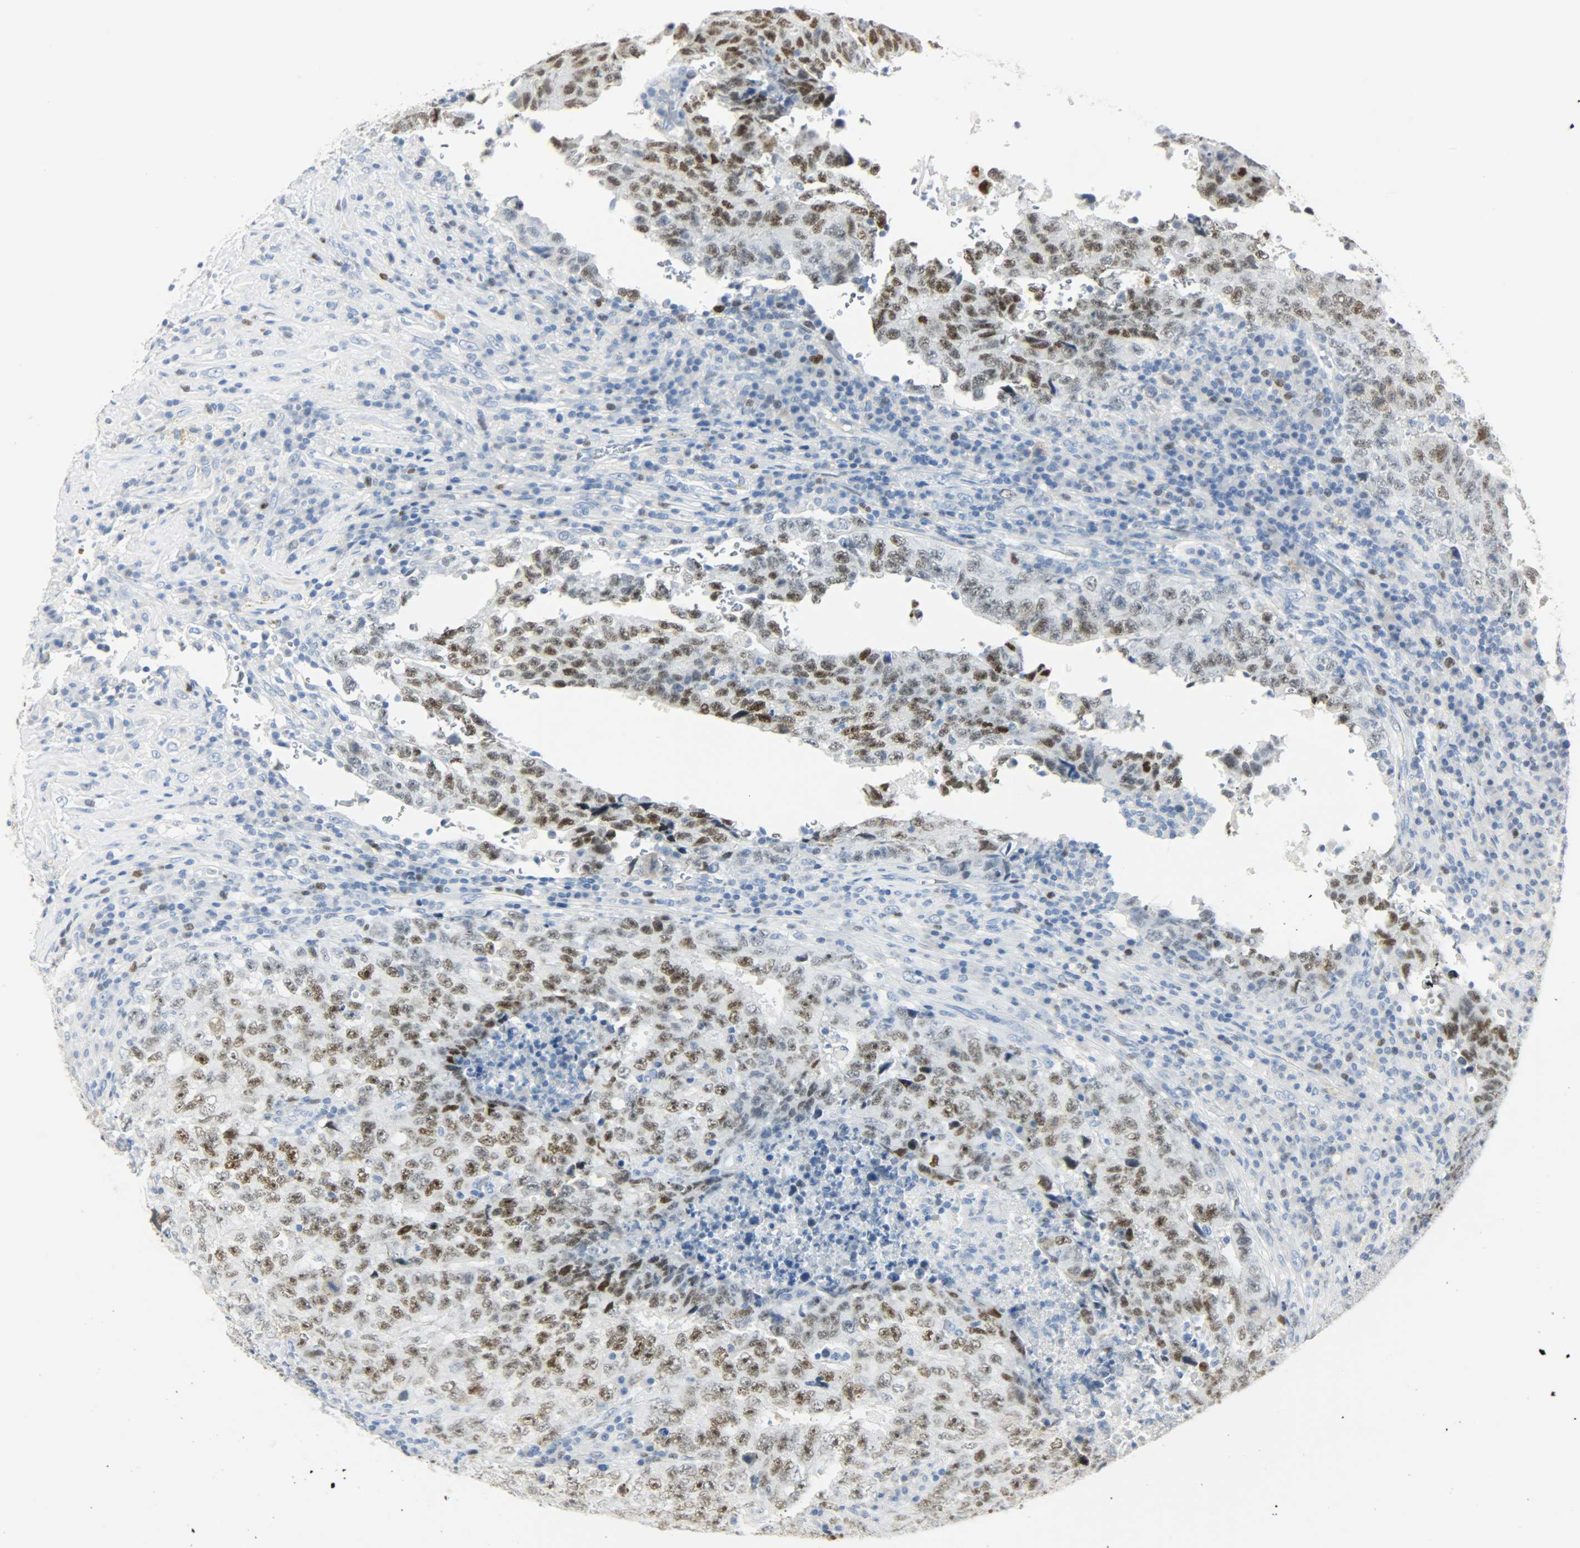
{"staining": {"intensity": "moderate", "quantity": "25%-75%", "location": "nuclear"}, "tissue": "testis cancer", "cell_type": "Tumor cells", "image_type": "cancer", "snomed": [{"axis": "morphology", "description": "Necrosis, NOS"}, {"axis": "morphology", "description": "Carcinoma, Embryonal, NOS"}, {"axis": "topography", "description": "Testis"}], "caption": "The micrograph demonstrates immunohistochemical staining of testis cancer (embryonal carcinoma). There is moderate nuclear positivity is present in about 25%-75% of tumor cells.", "gene": "HELLS", "patient": {"sex": "male", "age": 19}}